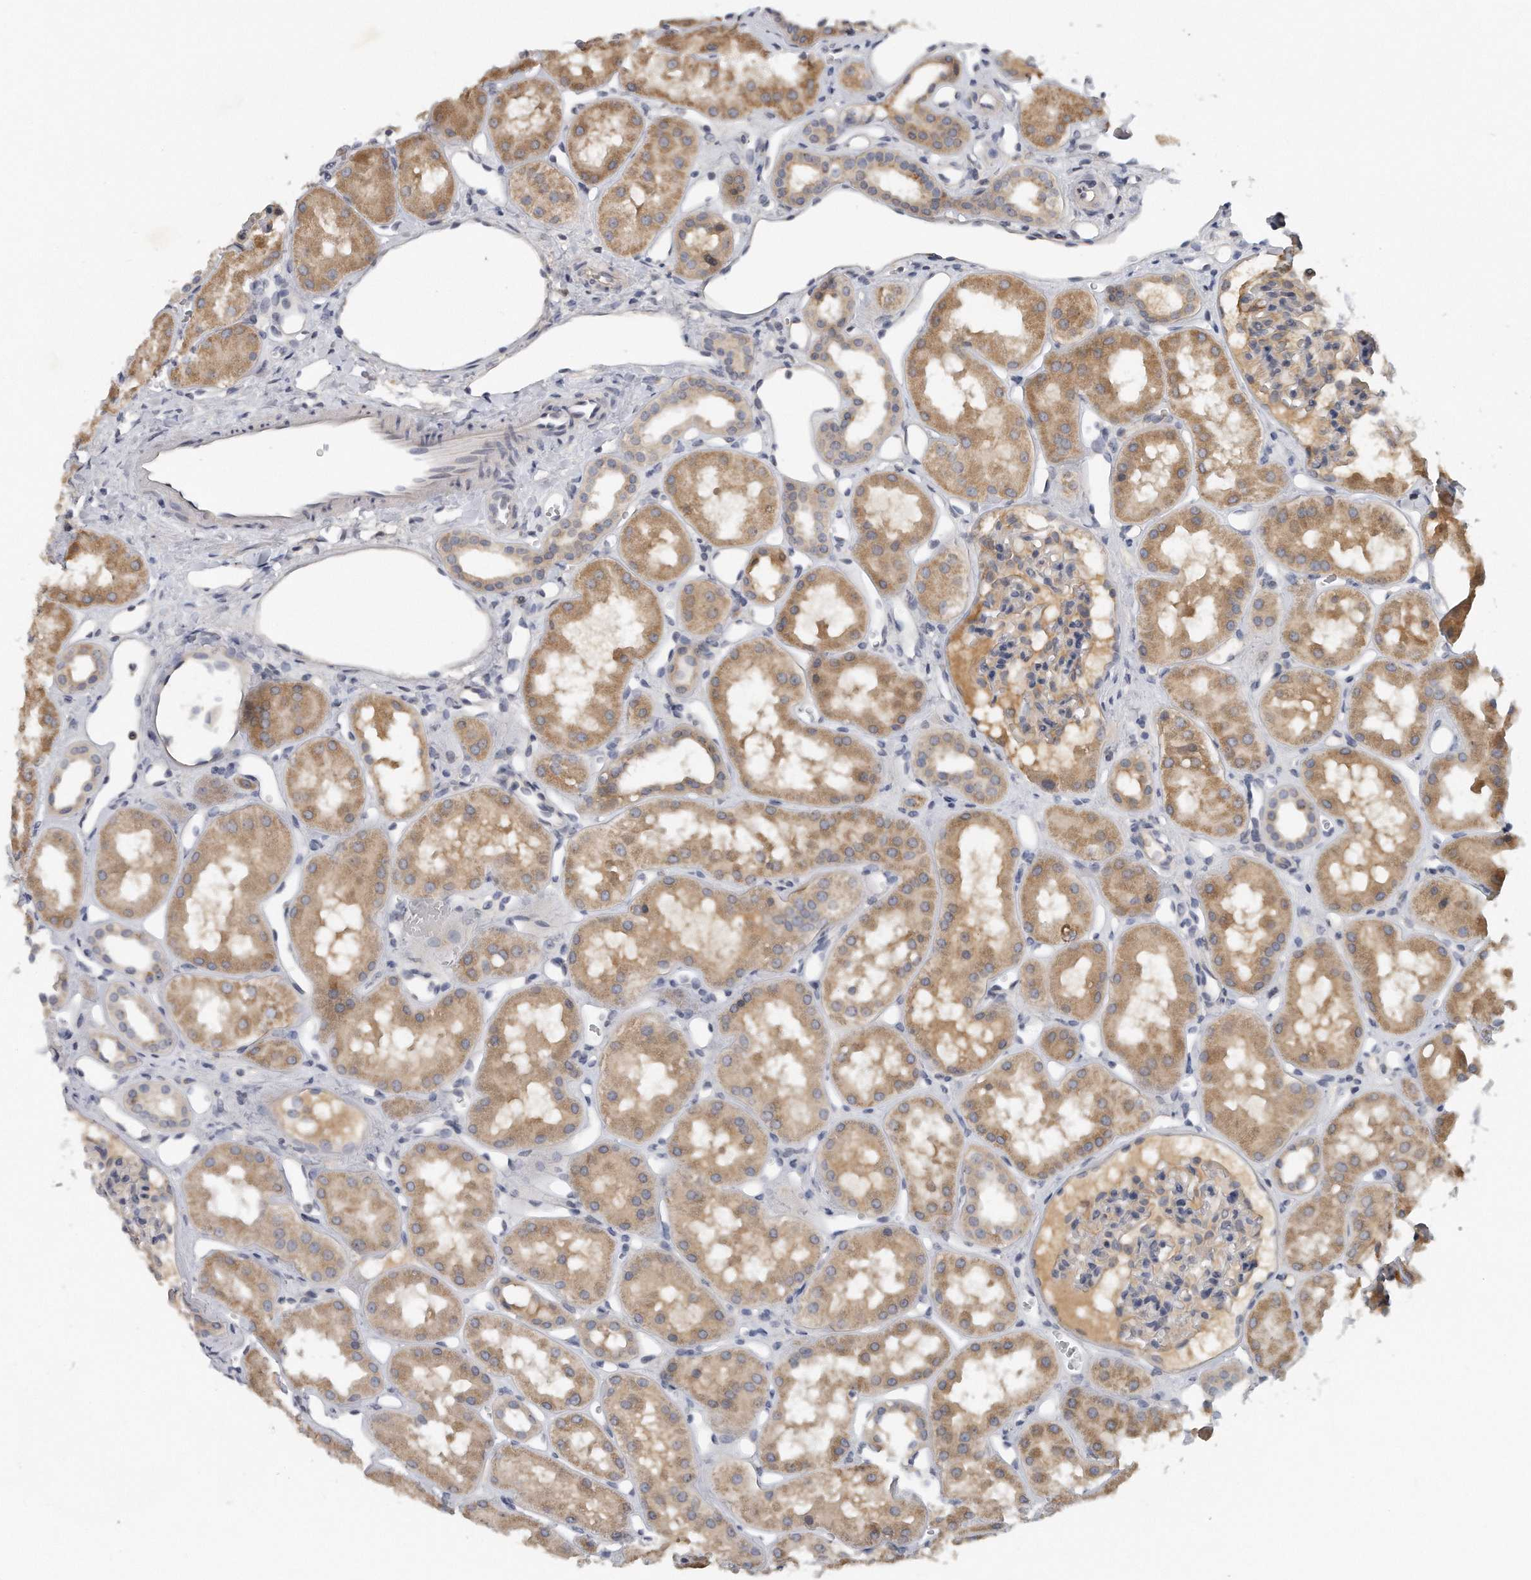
{"staining": {"intensity": "moderate", "quantity": "25%-75%", "location": "cytoplasmic/membranous"}, "tissue": "kidney", "cell_type": "Cells in glomeruli", "image_type": "normal", "snomed": [{"axis": "morphology", "description": "Normal tissue, NOS"}, {"axis": "topography", "description": "Kidney"}], "caption": "About 25%-75% of cells in glomeruli in benign human kidney display moderate cytoplasmic/membranous protein positivity as visualized by brown immunohistochemical staining.", "gene": "TRAPPC14", "patient": {"sex": "male", "age": 16}}